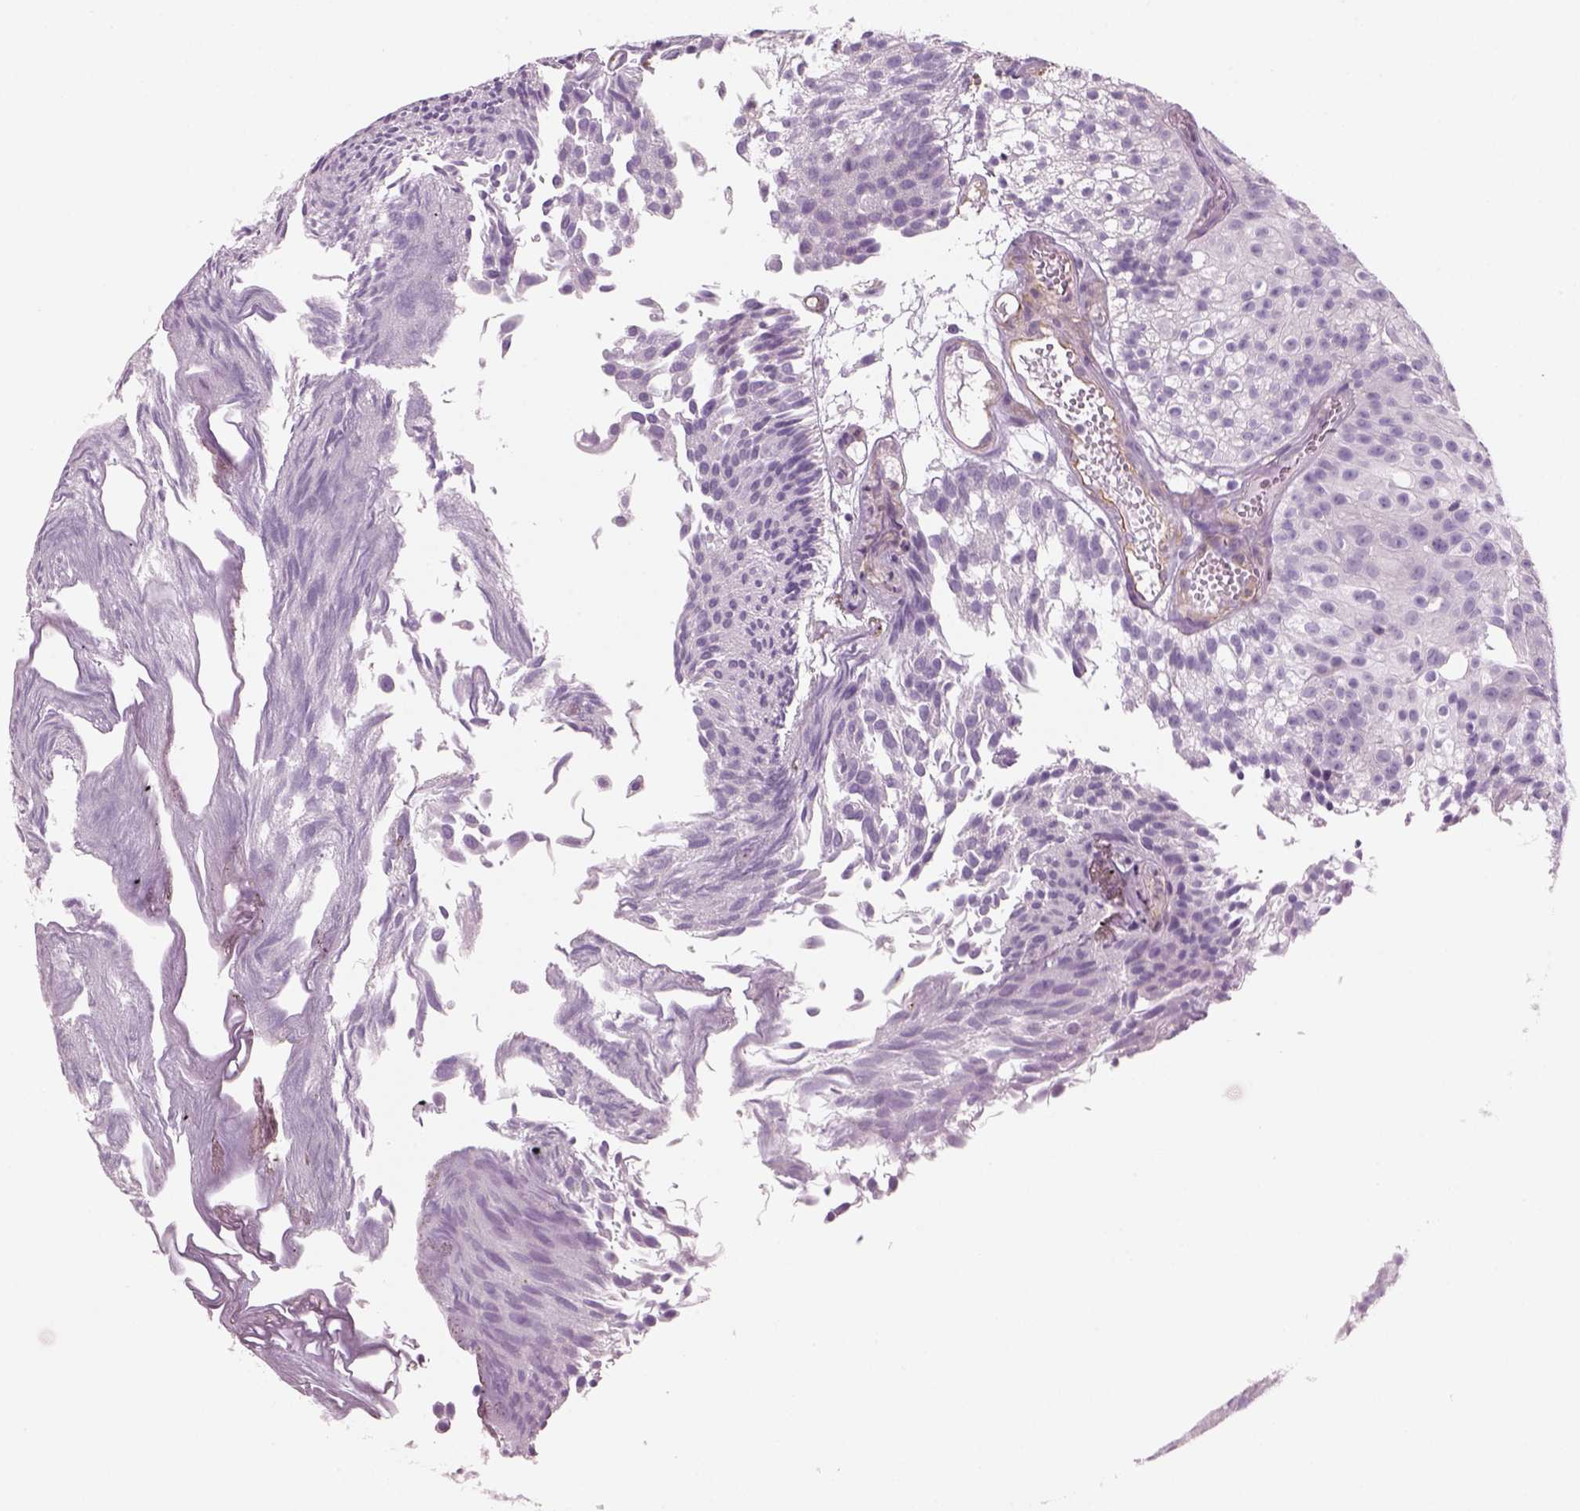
{"staining": {"intensity": "negative", "quantity": "none", "location": "none"}, "tissue": "urothelial cancer", "cell_type": "Tumor cells", "image_type": "cancer", "snomed": [{"axis": "morphology", "description": "Urothelial carcinoma, Low grade"}, {"axis": "topography", "description": "Urinary bladder"}], "caption": "Immunohistochemistry histopathology image of neoplastic tissue: human urothelial cancer stained with DAB demonstrates no significant protein staining in tumor cells.", "gene": "SLC1A7", "patient": {"sex": "male", "age": 70}}